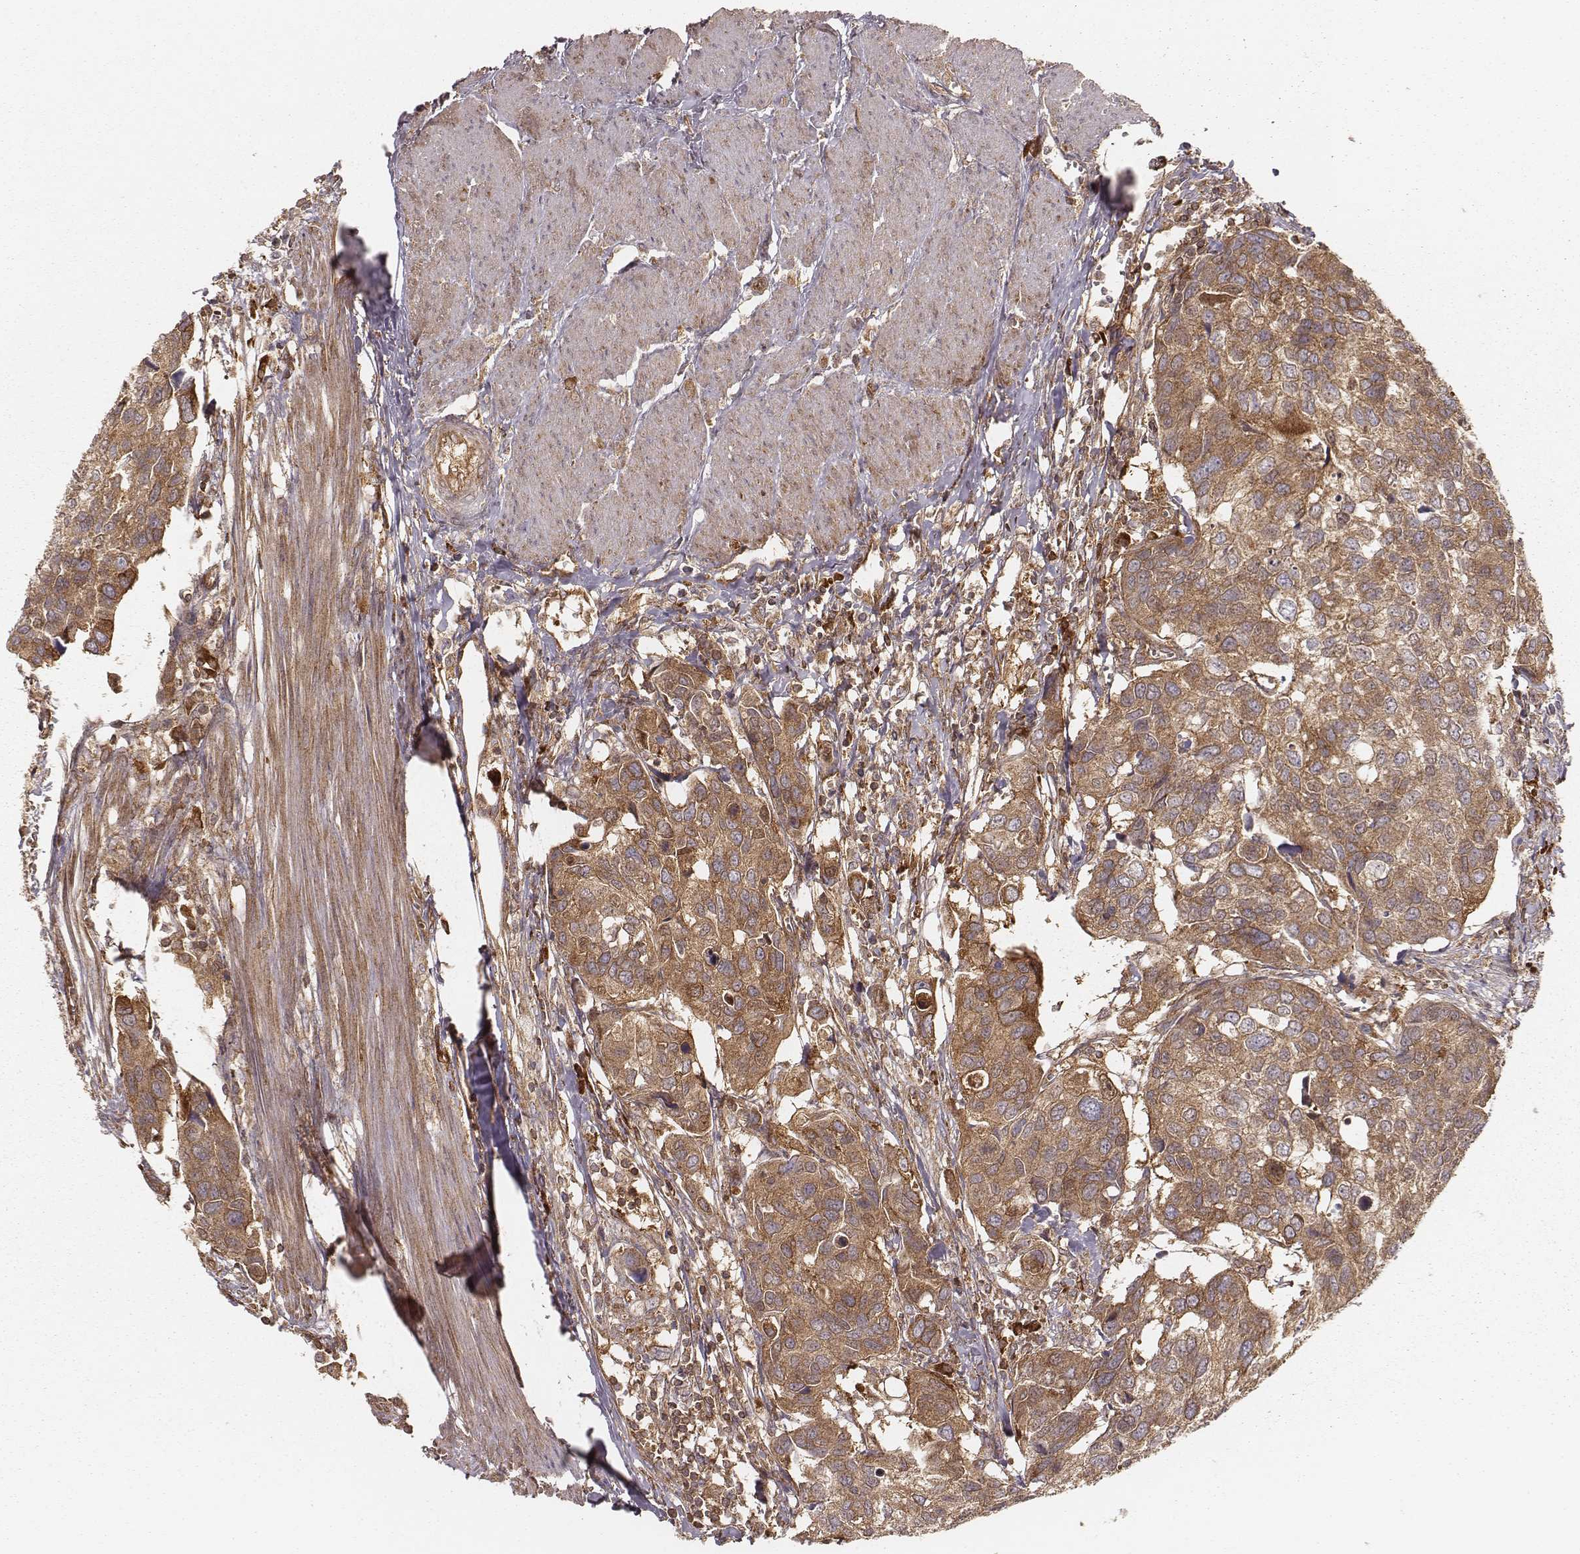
{"staining": {"intensity": "moderate", "quantity": ">75%", "location": "cytoplasmic/membranous"}, "tissue": "urothelial cancer", "cell_type": "Tumor cells", "image_type": "cancer", "snomed": [{"axis": "morphology", "description": "Urothelial carcinoma, High grade"}, {"axis": "topography", "description": "Urinary bladder"}], "caption": "The micrograph exhibits a brown stain indicating the presence of a protein in the cytoplasmic/membranous of tumor cells in urothelial carcinoma (high-grade).", "gene": "CARS1", "patient": {"sex": "male", "age": 60}}